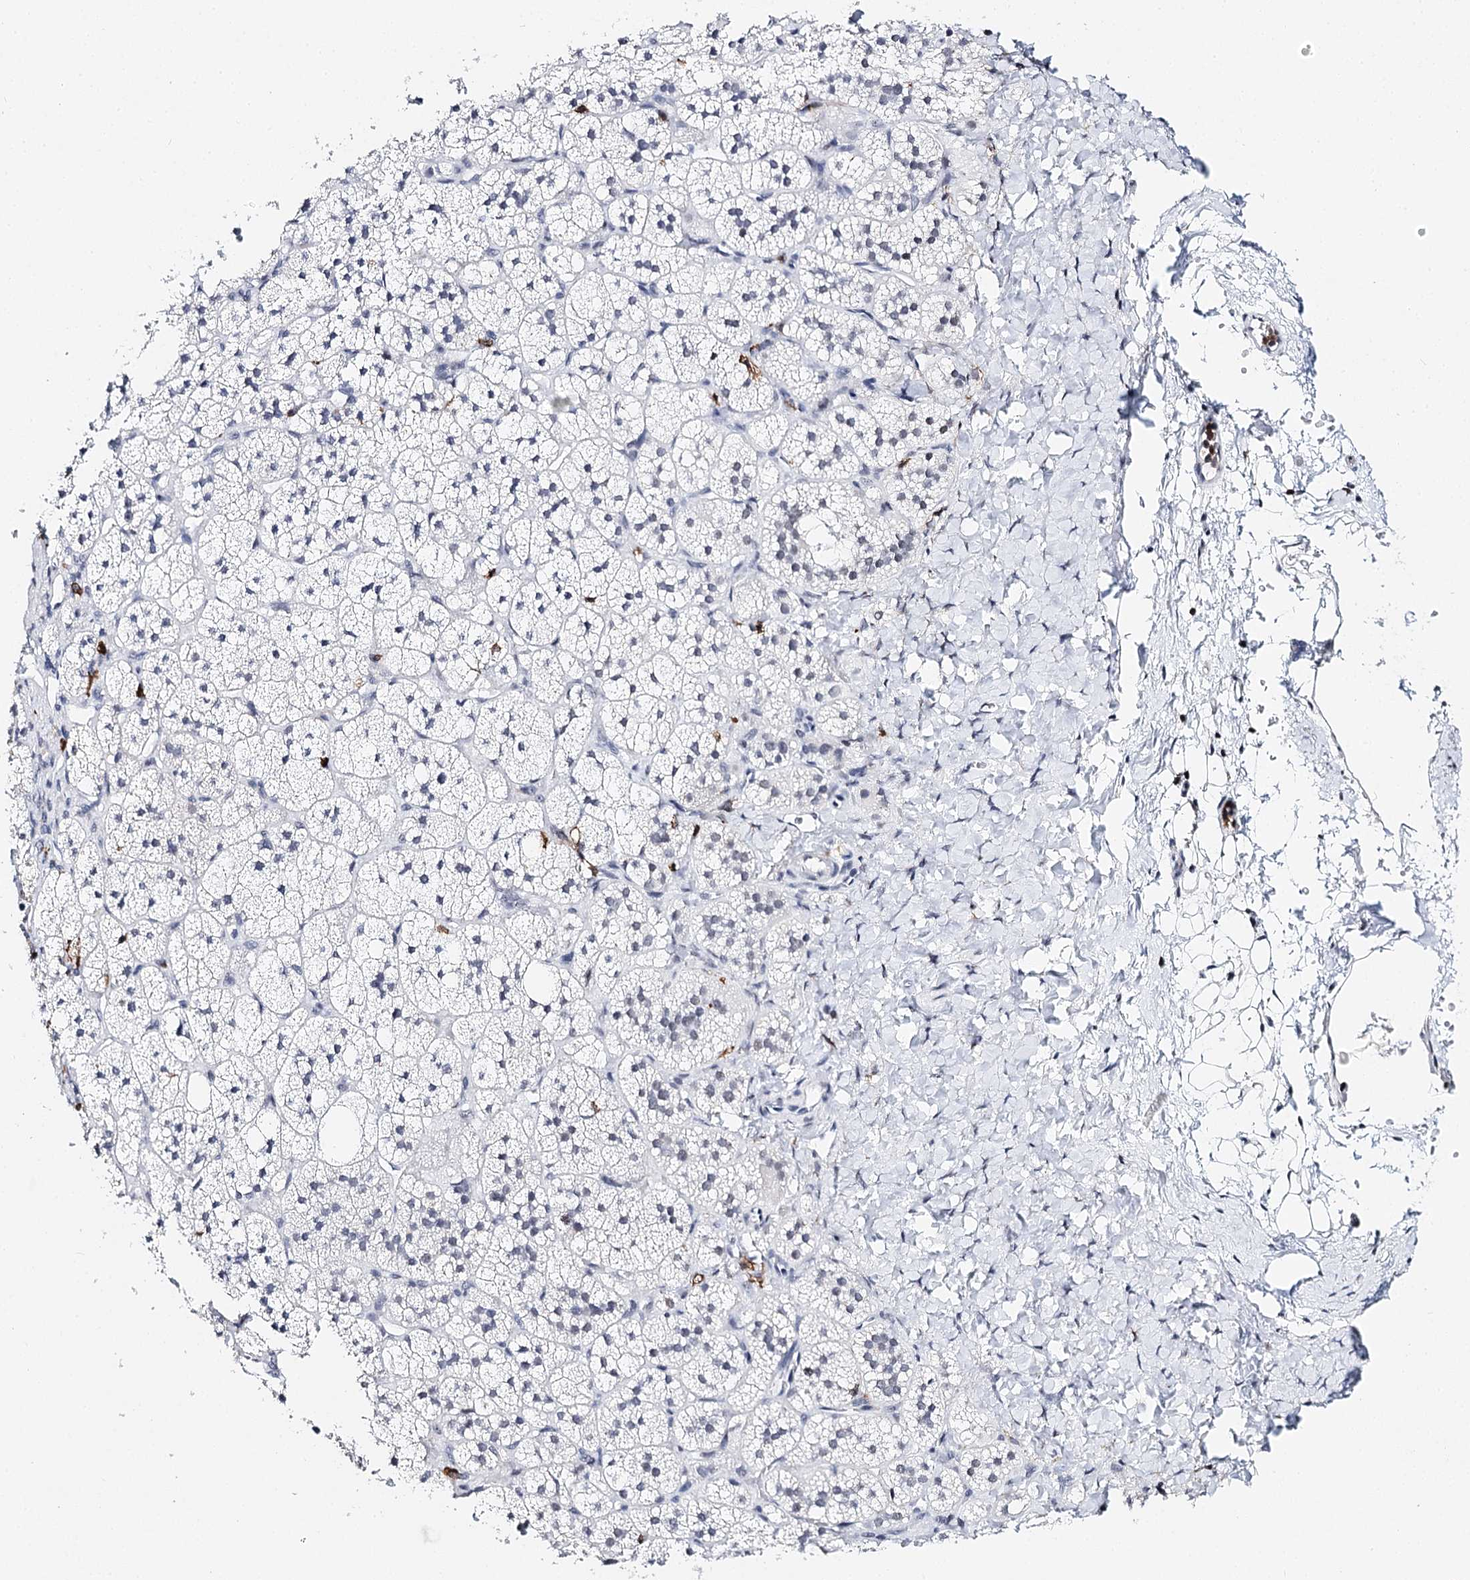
{"staining": {"intensity": "weak", "quantity": "<25%", "location": "nuclear"}, "tissue": "adrenal gland", "cell_type": "Glandular cells", "image_type": "normal", "snomed": [{"axis": "morphology", "description": "Normal tissue, NOS"}, {"axis": "topography", "description": "Adrenal gland"}], "caption": "IHC of unremarkable adrenal gland reveals no expression in glandular cells.", "gene": "BARD1", "patient": {"sex": "male", "age": 61}}